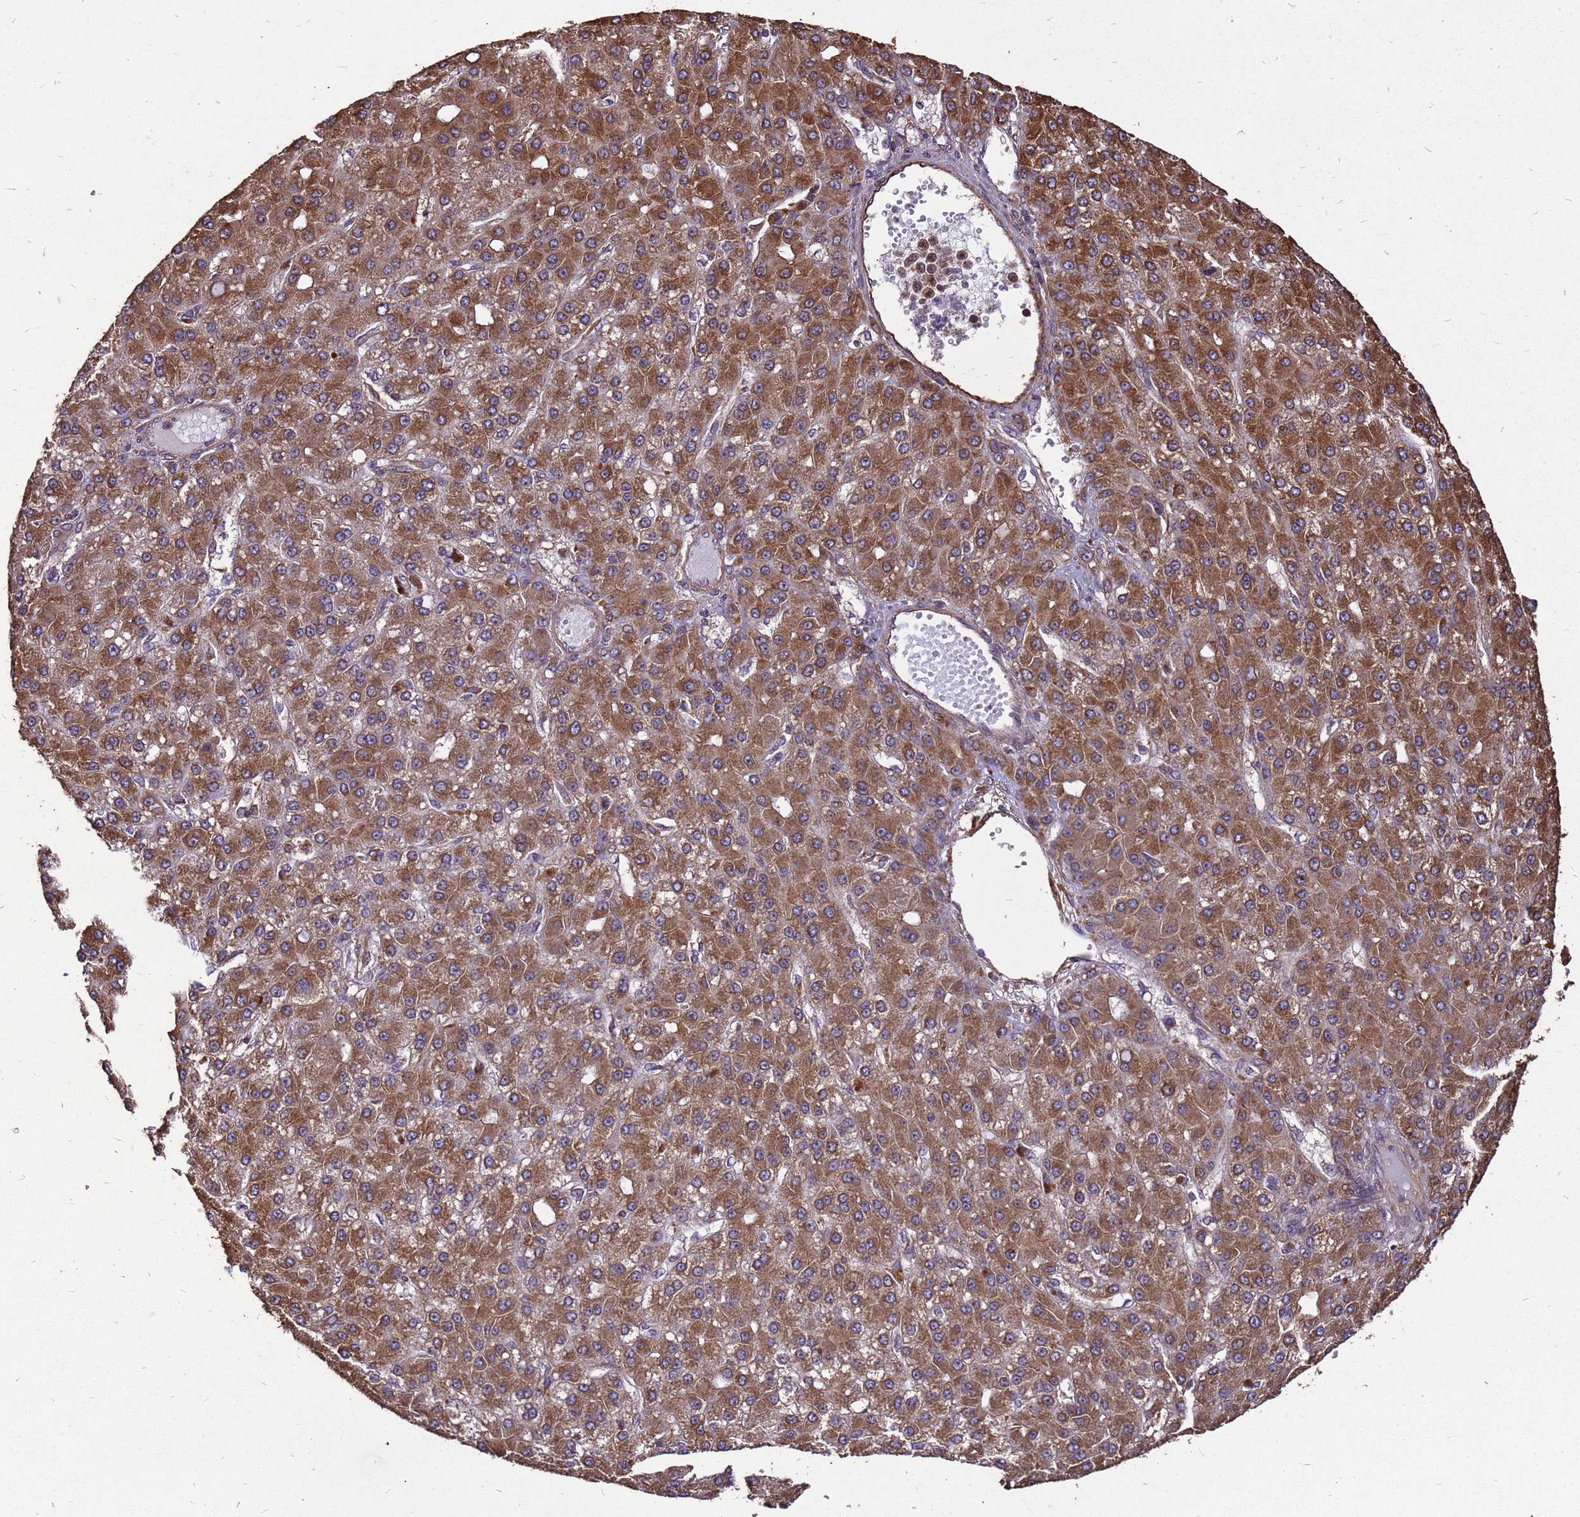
{"staining": {"intensity": "moderate", "quantity": ">75%", "location": "cytoplasmic/membranous"}, "tissue": "liver cancer", "cell_type": "Tumor cells", "image_type": "cancer", "snomed": [{"axis": "morphology", "description": "Carcinoma, Hepatocellular, NOS"}, {"axis": "topography", "description": "Liver"}], "caption": "Hepatocellular carcinoma (liver) tissue reveals moderate cytoplasmic/membranous positivity in approximately >75% of tumor cells, visualized by immunohistochemistry.", "gene": "ZNF618", "patient": {"sex": "male", "age": 67}}